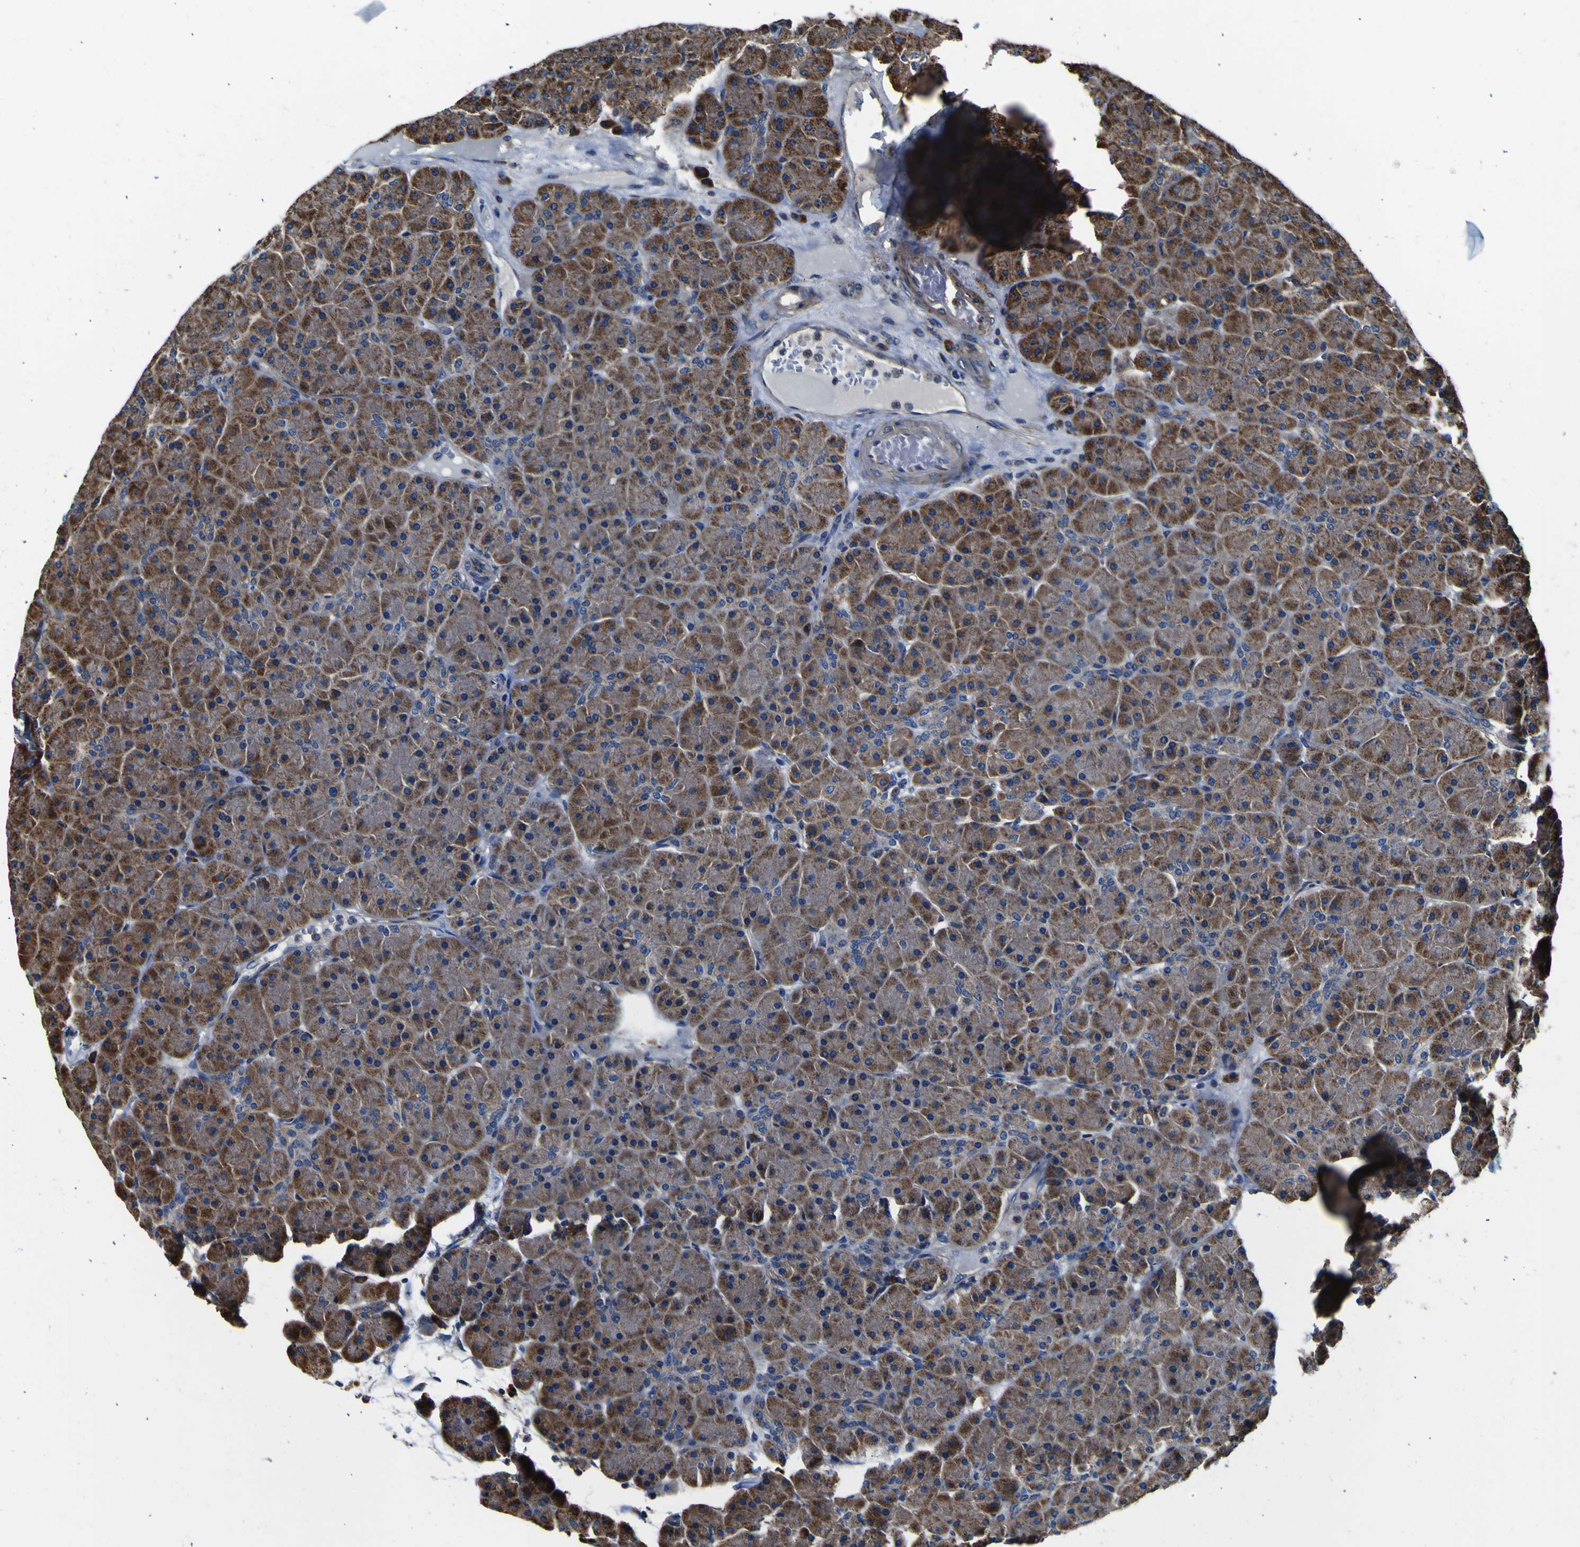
{"staining": {"intensity": "strong", "quantity": ">75%", "location": "cytoplasmic/membranous"}, "tissue": "pancreas", "cell_type": "Exocrine glandular cells", "image_type": "normal", "snomed": [{"axis": "morphology", "description": "Normal tissue, NOS"}, {"axis": "topography", "description": "Pancreas"}], "caption": "IHC histopathology image of unremarkable pancreas: human pancreas stained using IHC displays high levels of strong protein expression localized specifically in the cytoplasmic/membranous of exocrine glandular cells, appearing as a cytoplasmic/membranous brown color.", "gene": "INPP5A", "patient": {"sex": "male", "age": 66}}